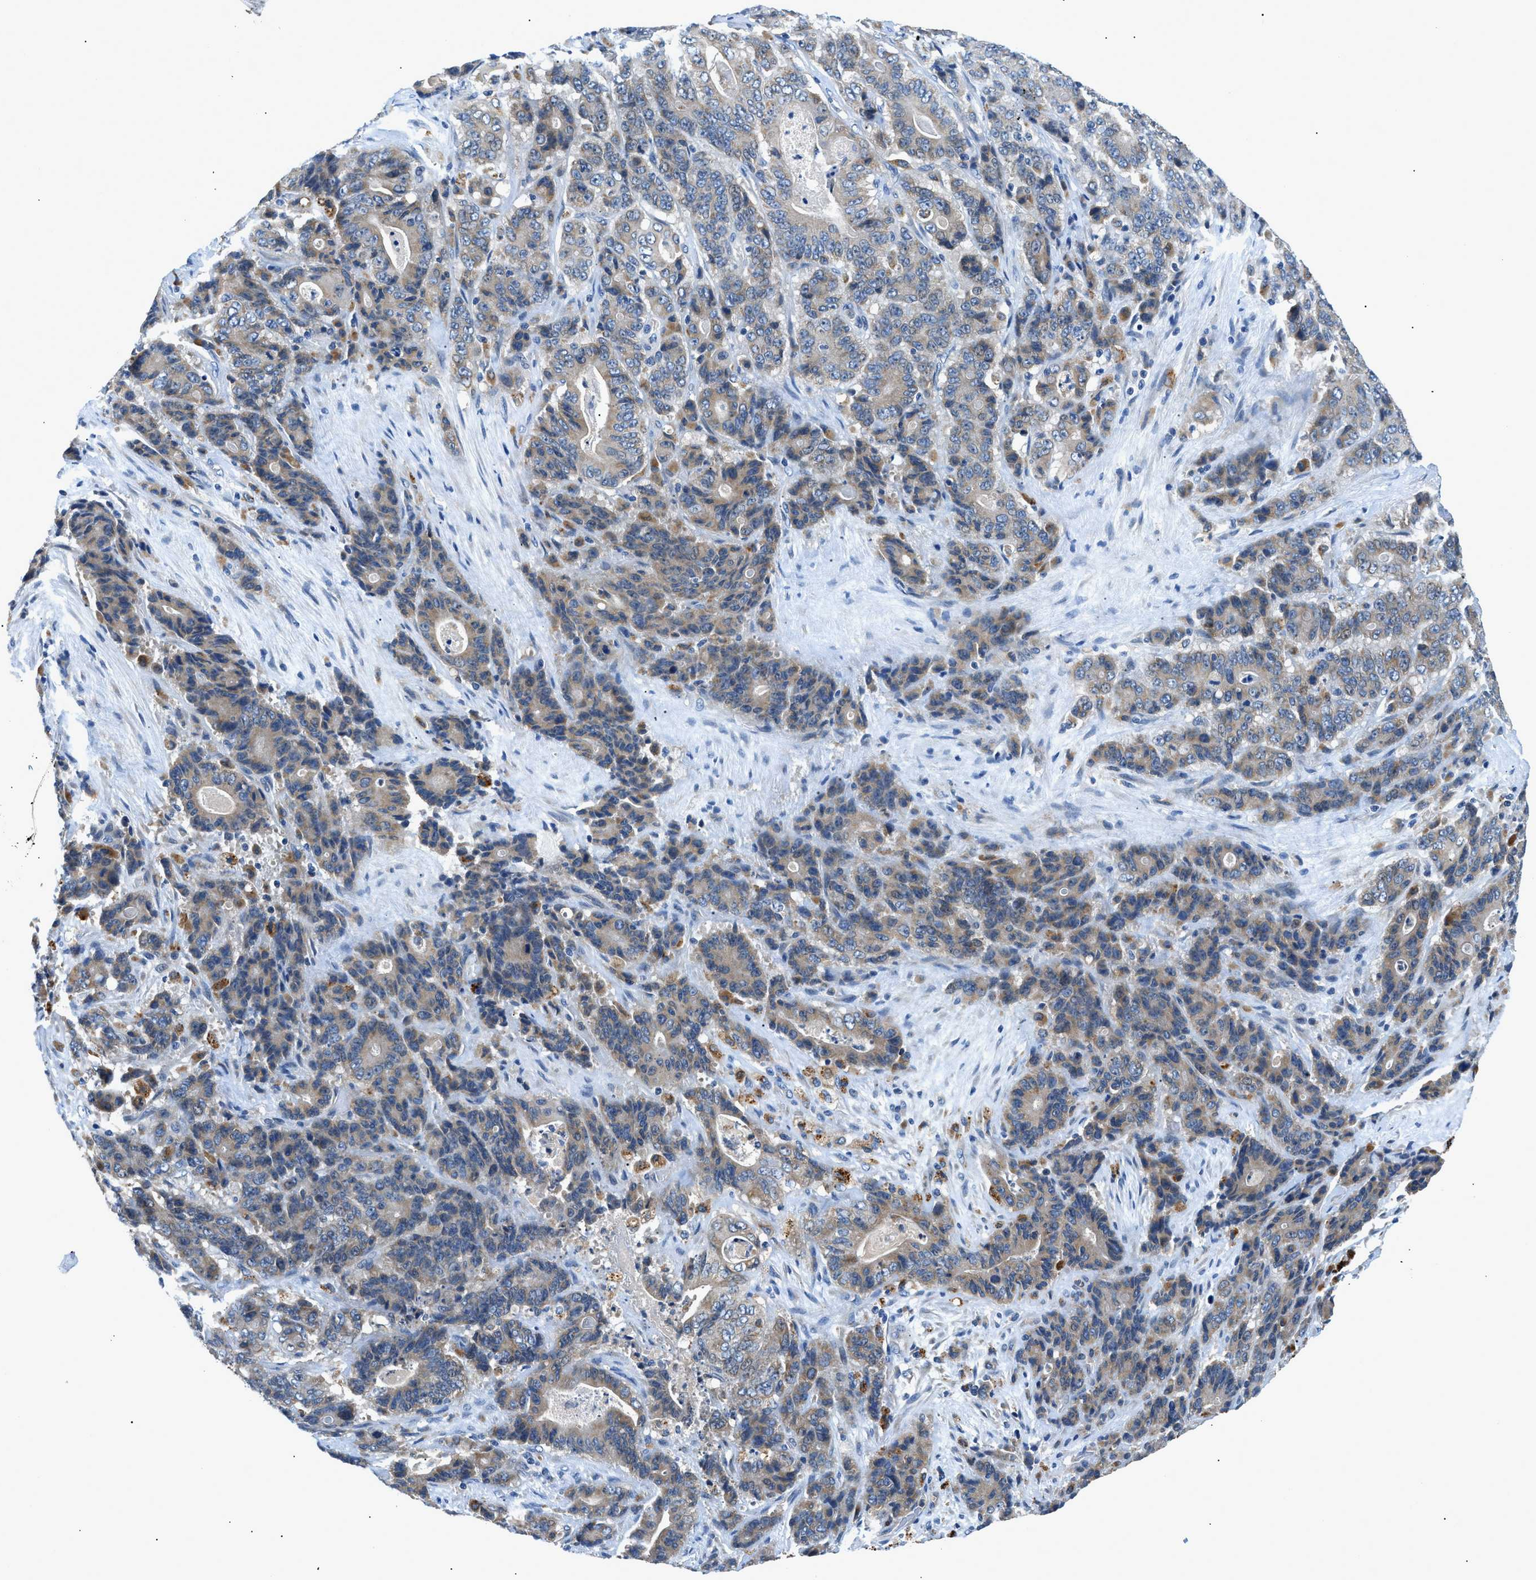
{"staining": {"intensity": "weak", "quantity": "25%-75%", "location": "cytoplasmic/membranous"}, "tissue": "stomach cancer", "cell_type": "Tumor cells", "image_type": "cancer", "snomed": [{"axis": "morphology", "description": "Adenocarcinoma, NOS"}, {"axis": "topography", "description": "Stomach"}], "caption": "A high-resolution image shows IHC staining of stomach cancer, which shows weak cytoplasmic/membranous staining in approximately 25%-75% of tumor cells.", "gene": "ADGRE3", "patient": {"sex": "female", "age": 73}}